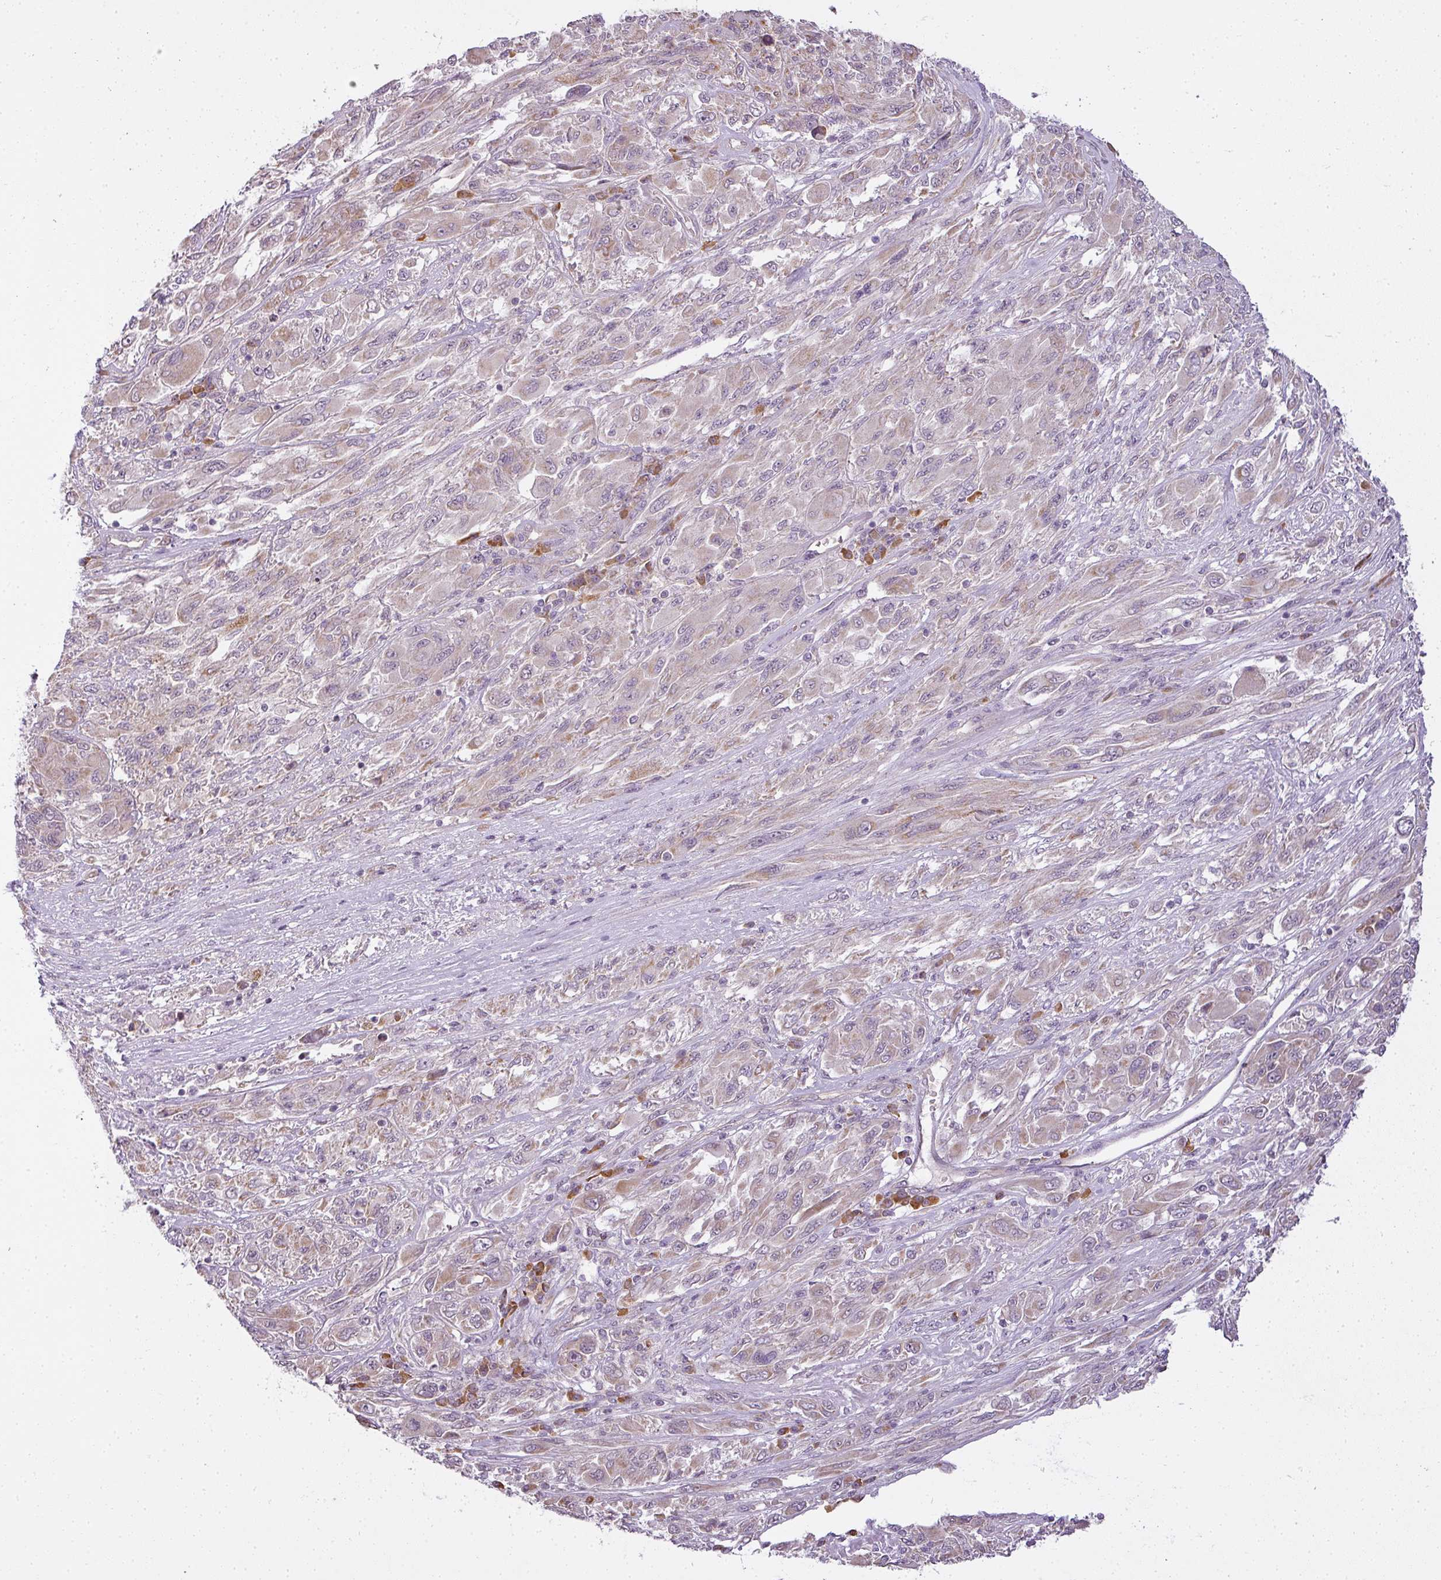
{"staining": {"intensity": "weak", "quantity": "25%-75%", "location": "cytoplasmic/membranous"}, "tissue": "melanoma", "cell_type": "Tumor cells", "image_type": "cancer", "snomed": [{"axis": "morphology", "description": "Malignant melanoma, NOS"}, {"axis": "topography", "description": "Skin"}], "caption": "Immunohistochemical staining of melanoma demonstrates low levels of weak cytoplasmic/membranous protein staining in about 25%-75% of tumor cells.", "gene": "LY75", "patient": {"sex": "female", "age": 91}}